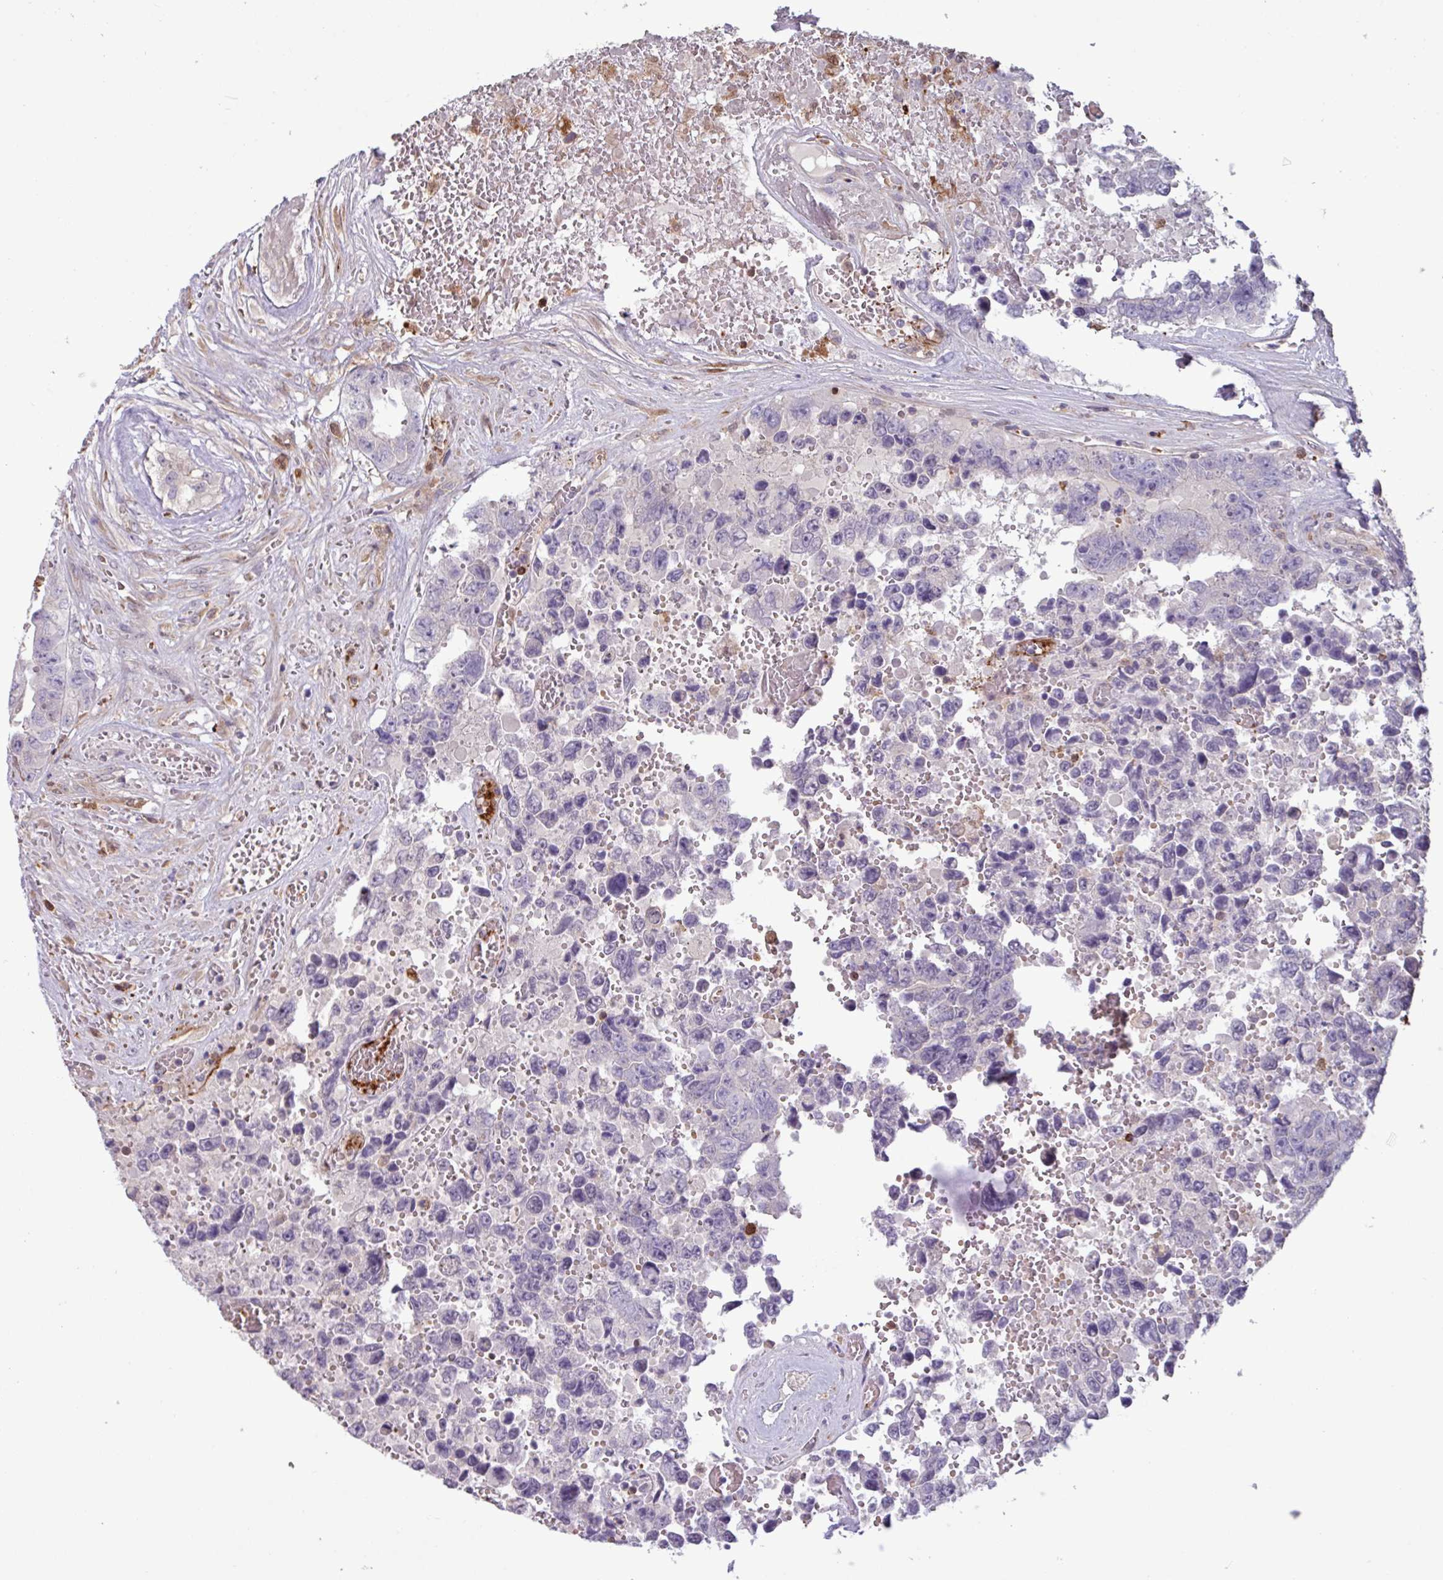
{"staining": {"intensity": "negative", "quantity": "none", "location": "none"}, "tissue": "testis cancer", "cell_type": "Tumor cells", "image_type": "cancer", "snomed": [{"axis": "morphology", "description": "Normal tissue, NOS"}, {"axis": "morphology", "description": "Carcinoma, Embryonal, NOS"}, {"axis": "topography", "description": "Testis"}, {"axis": "topography", "description": "Epididymis"}], "caption": "Immunohistochemical staining of embryonal carcinoma (testis) reveals no significant expression in tumor cells.", "gene": "SEC61G", "patient": {"sex": "male", "age": 25}}